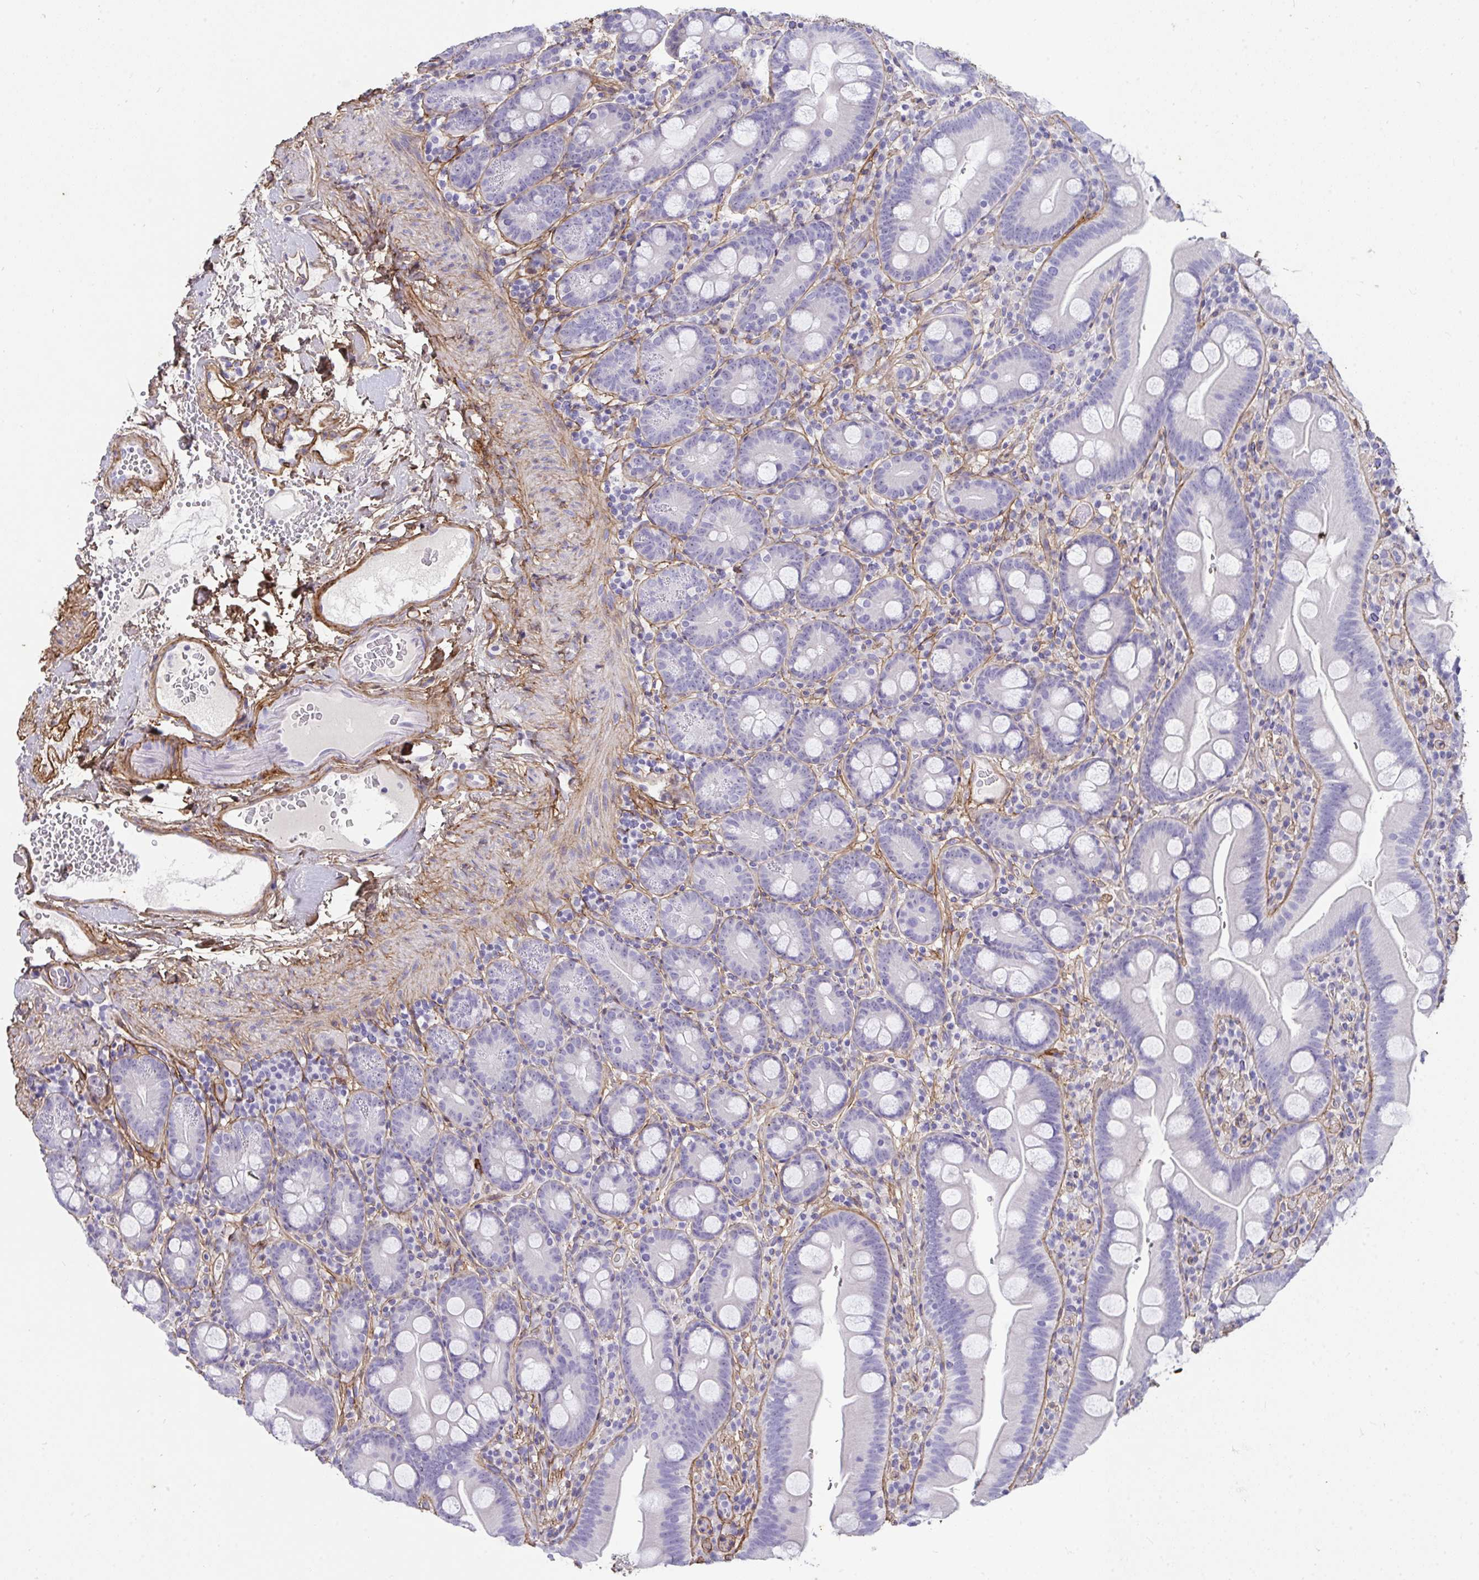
{"staining": {"intensity": "negative", "quantity": "none", "location": "none"}, "tissue": "small intestine", "cell_type": "Glandular cells", "image_type": "normal", "snomed": [{"axis": "morphology", "description": "Normal tissue, NOS"}, {"axis": "topography", "description": "Small intestine"}], "caption": "The histopathology image reveals no significant expression in glandular cells of small intestine. Brightfield microscopy of immunohistochemistry (IHC) stained with DAB (brown) and hematoxylin (blue), captured at high magnification.", "gene": "LHFPL6", "patient": {"sex": "female", "age": 68}}